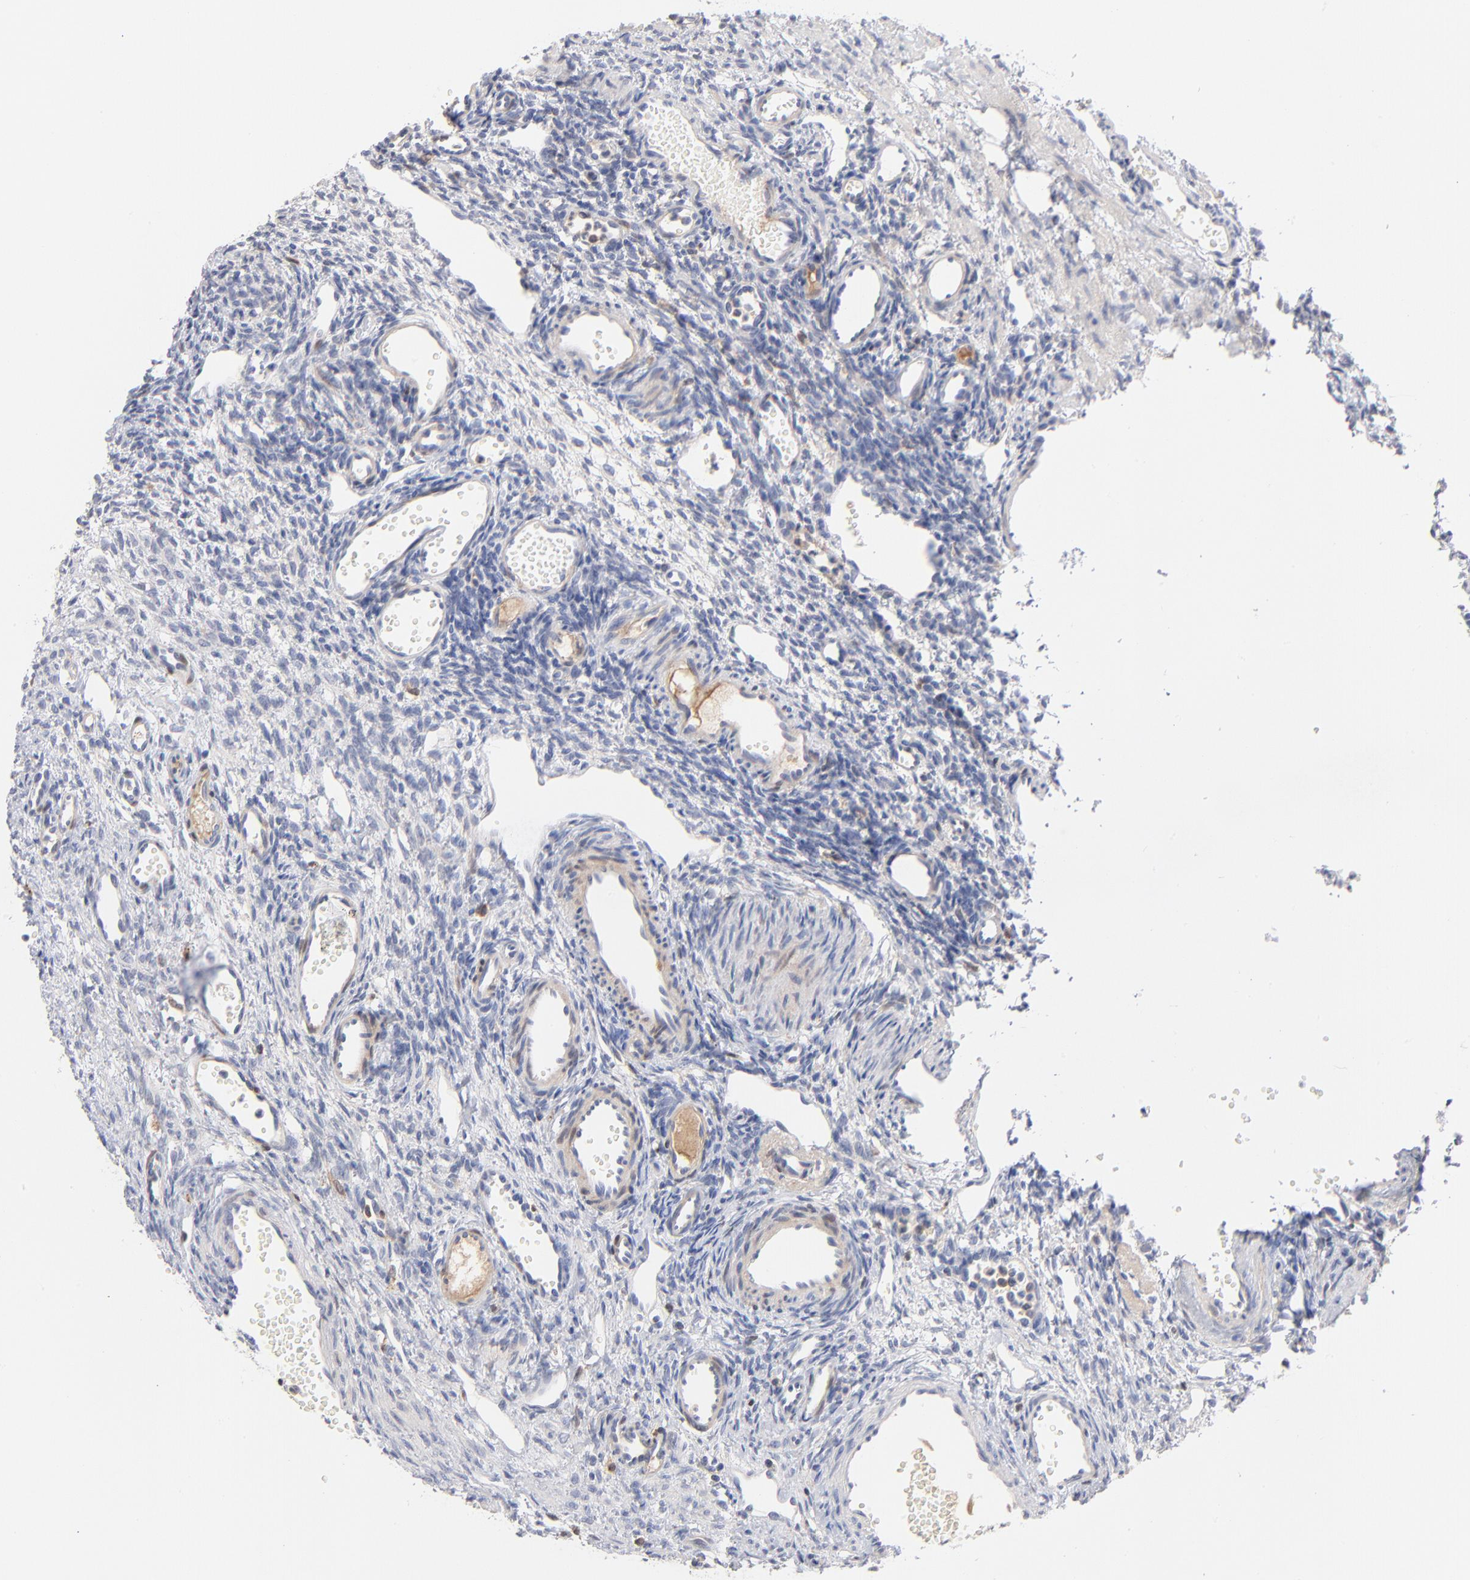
{"staining": {"intensity": "negative", "quantity": "none", "location": "none"}, "tissue": "ovary", "cell_type": "Ovarian stroma cells", "image_type": "normal", "snomed": [{"axis": "morphology", "description": "Normal tissue, NOS"}, {"axis": "topography", "description": "Ovary"}], "caption": "Immunohistochemistry micrograph of unremarkable ovary: human ovary stained with DAB (3,3'-diaminobenzidine) reveals no significant protein expression in ovarian stroma cells.", "gene": "F12", "patient": {"sex": "female", "age": 33}}